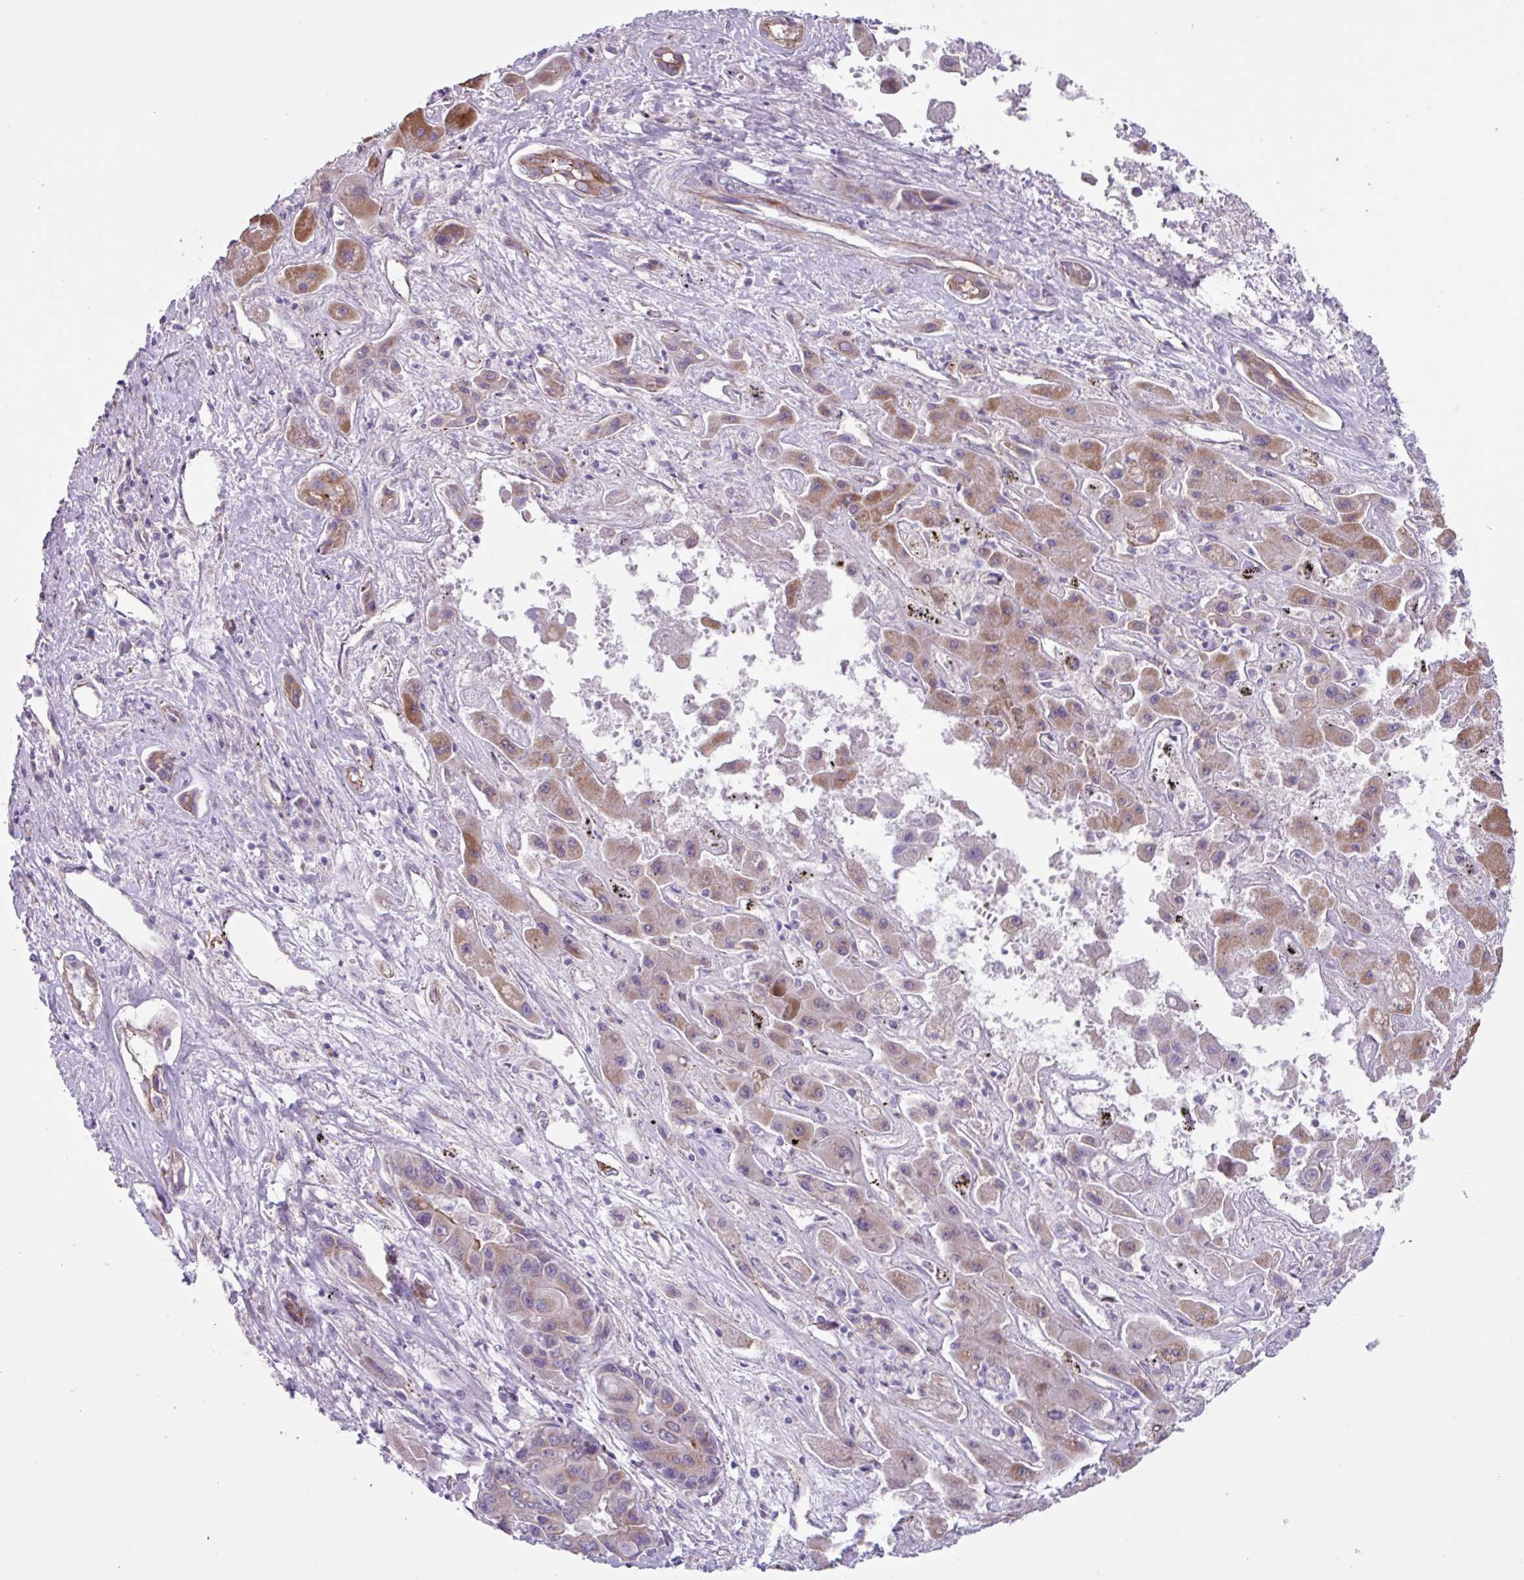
{"staining": {"intensity": "moderate", "quantity": "25%-75%", "location": "cytoplasmic/membranous"}, "tissue": "liver cancer", "cell_type": "Tumor cells", "image_type": "cancer", "snomed": [{"axis": "morphology", "description": "Cholangiocarcinoma"}, {"axis": "topography", "description": "Liver"}], "caption": "Approximately 25%-75% of tumor cells in human liver cancer exhibit moderate cytoplasmic/membranous protein expression as visualized by brown immunohistochemical staining.", "gene": "OTULIN", "patient": {"sex": "male", "age": 67}}